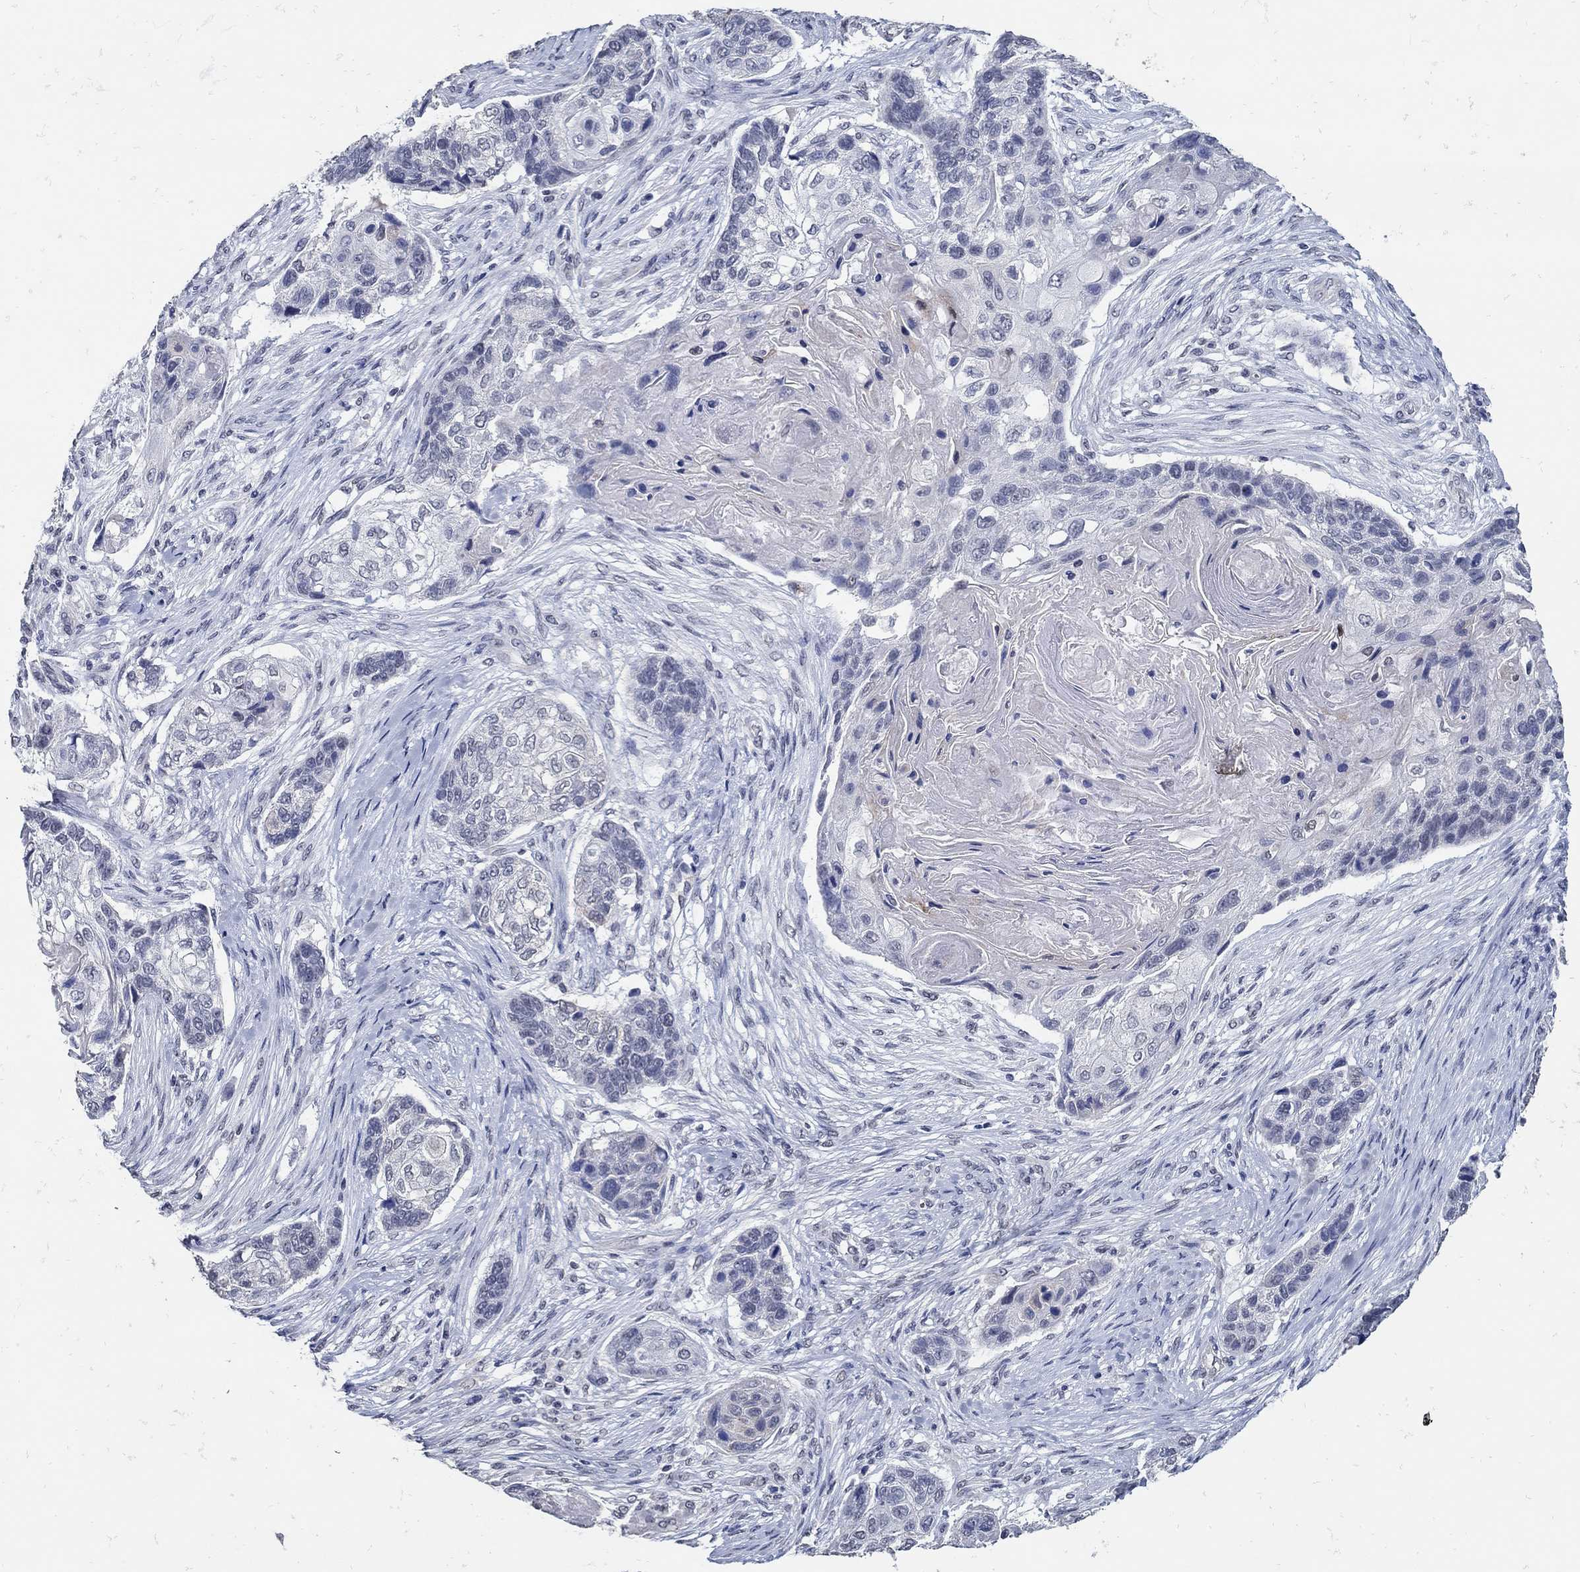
{"staining": {"intensity": "negative", "quantity": "none", "location": "none"}, "tissue": "lung cancer", "cell_type": "Tumor cells", "image_type": "cancer", "snomed": [{"axis": "morphology", "description": "Normal tissue, NOS"}, {"axis": "morphology", "description": "Squamous cell carcinoma, NOS"}, {"axis": "topography", "description": "Bronchus"}, {"axis": "topography", "description": "Lung"}], "caption": "IHC image of squamous cell carcinoma (lung) stained for a protein (brown), which exhibits no positivity in tumor cells.", "gene": "KCNN3", "patient": {"sex": "male", "age": 69}}